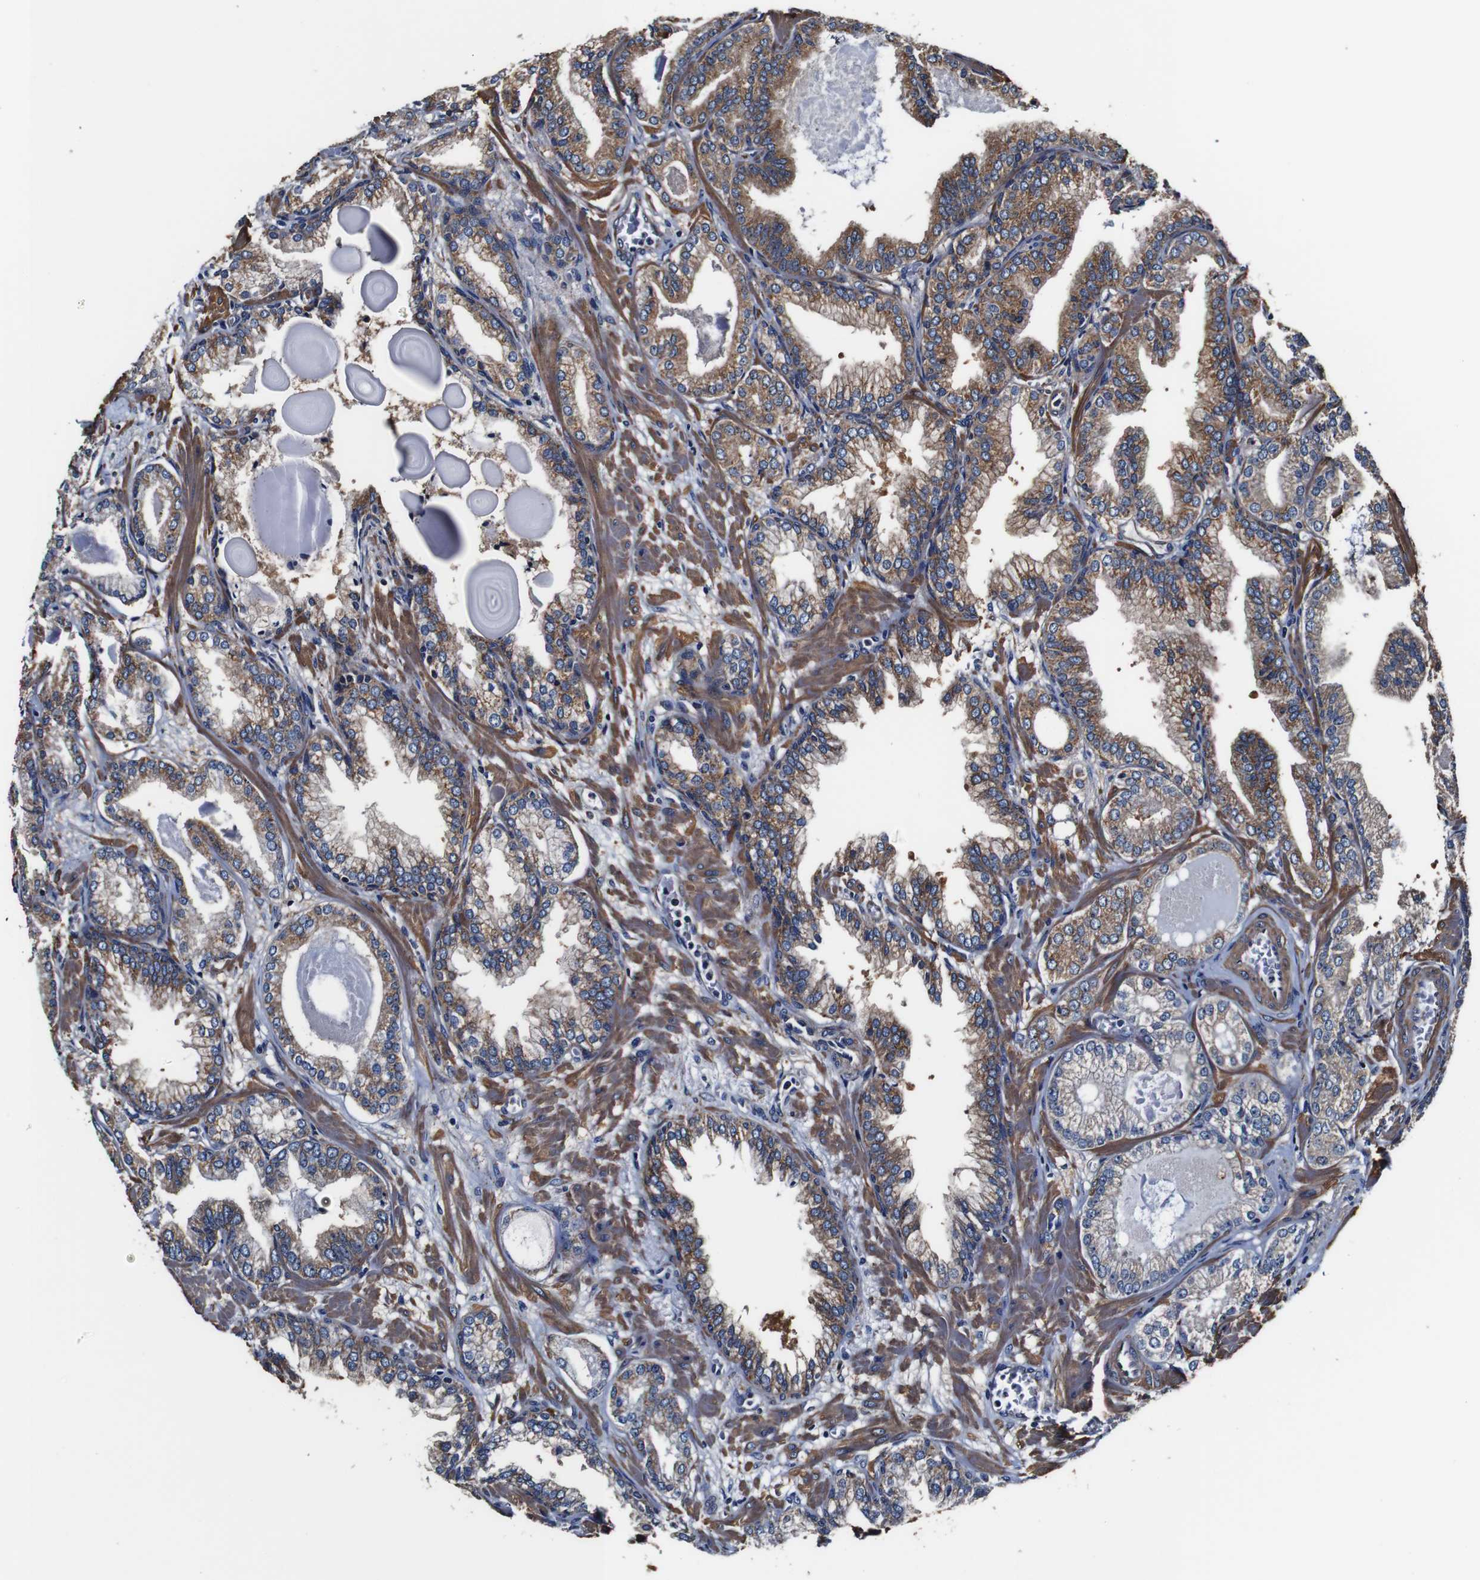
{"staining": {"intensity": "moderate", "quantity": "25%-75%", "location": "cytoplasmic/membranous"}, "tissue": "prostate cancer", "cell_type": "Tumor cells", "image_type": "cancer", "snomed": [{"axis": "morphology", "description": "Adenocarcinoma, Low grade"}, {"axis": "topography", "description": "Prostate"}], "caption": "DAB (3,3'-diaminobenzidine) immunohistochemical staining of human prostate cancer (adenocarcinoma (low-grade)) exhibits moderate cytoplasmic/membranous protein positivity in approximately 25%-75% of tumor cells.", "gene": "PDCD6IP", "patient": {"sex": "male", "age": 59}}